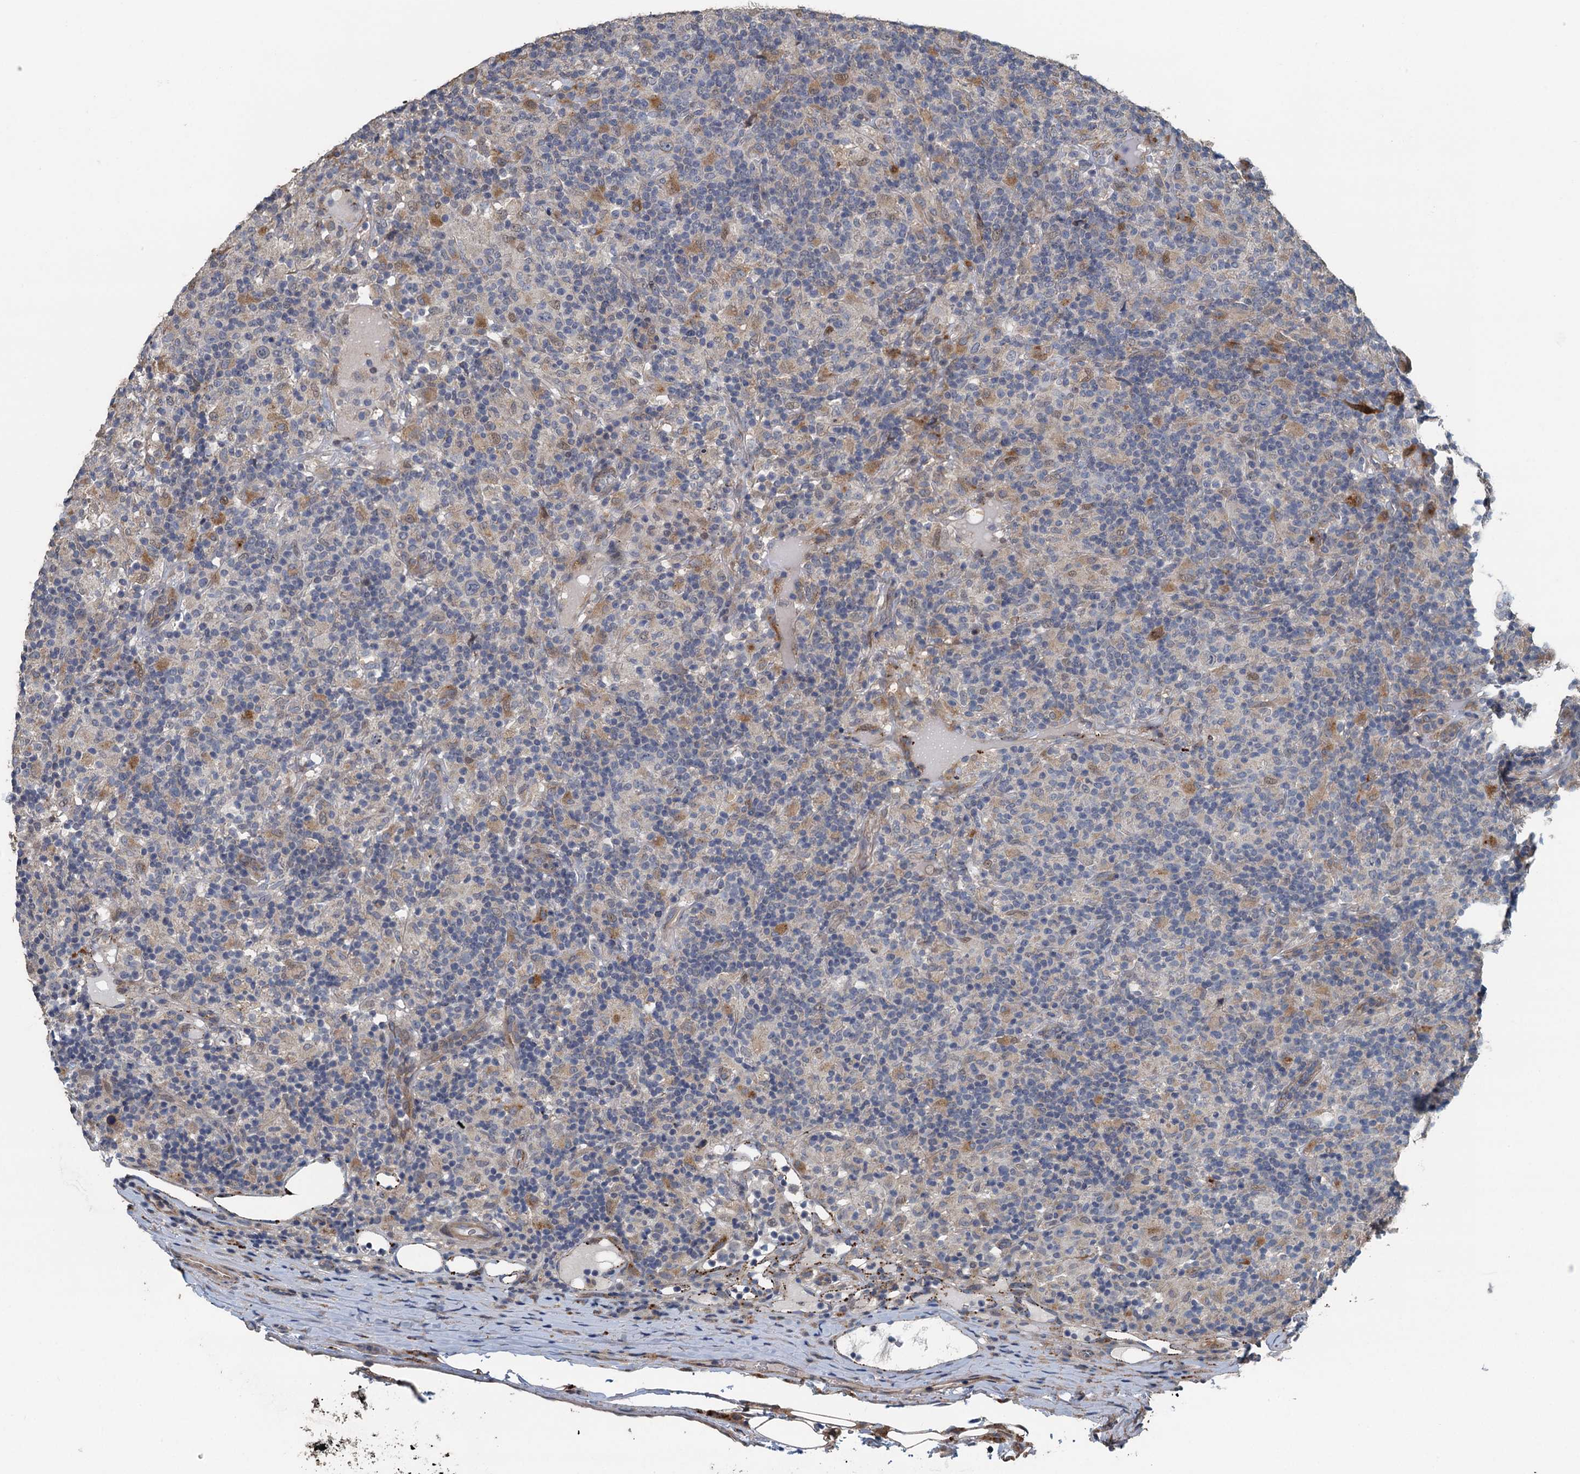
{"staining": {"intensity": "weak", "quantity": "25%-75%", "location": "cytoplasmic/membranous"}, "tissue": "lymphoma", "cell_type": "Tumor cells", "image_type": "cancer", "snomed": [{"axis": "morphology", "description": "Hodgkin's disease, NOS"}, {"axis": "topography", "description": "Lymph node"}], "caption": "Protein staining exhibits weak cytoplasmic/membranous positivity in approximately 25%-75% of tumor cells in lymphoma.", "gene": "AGRN", "patient": {"sex": "male", "age": 70}}